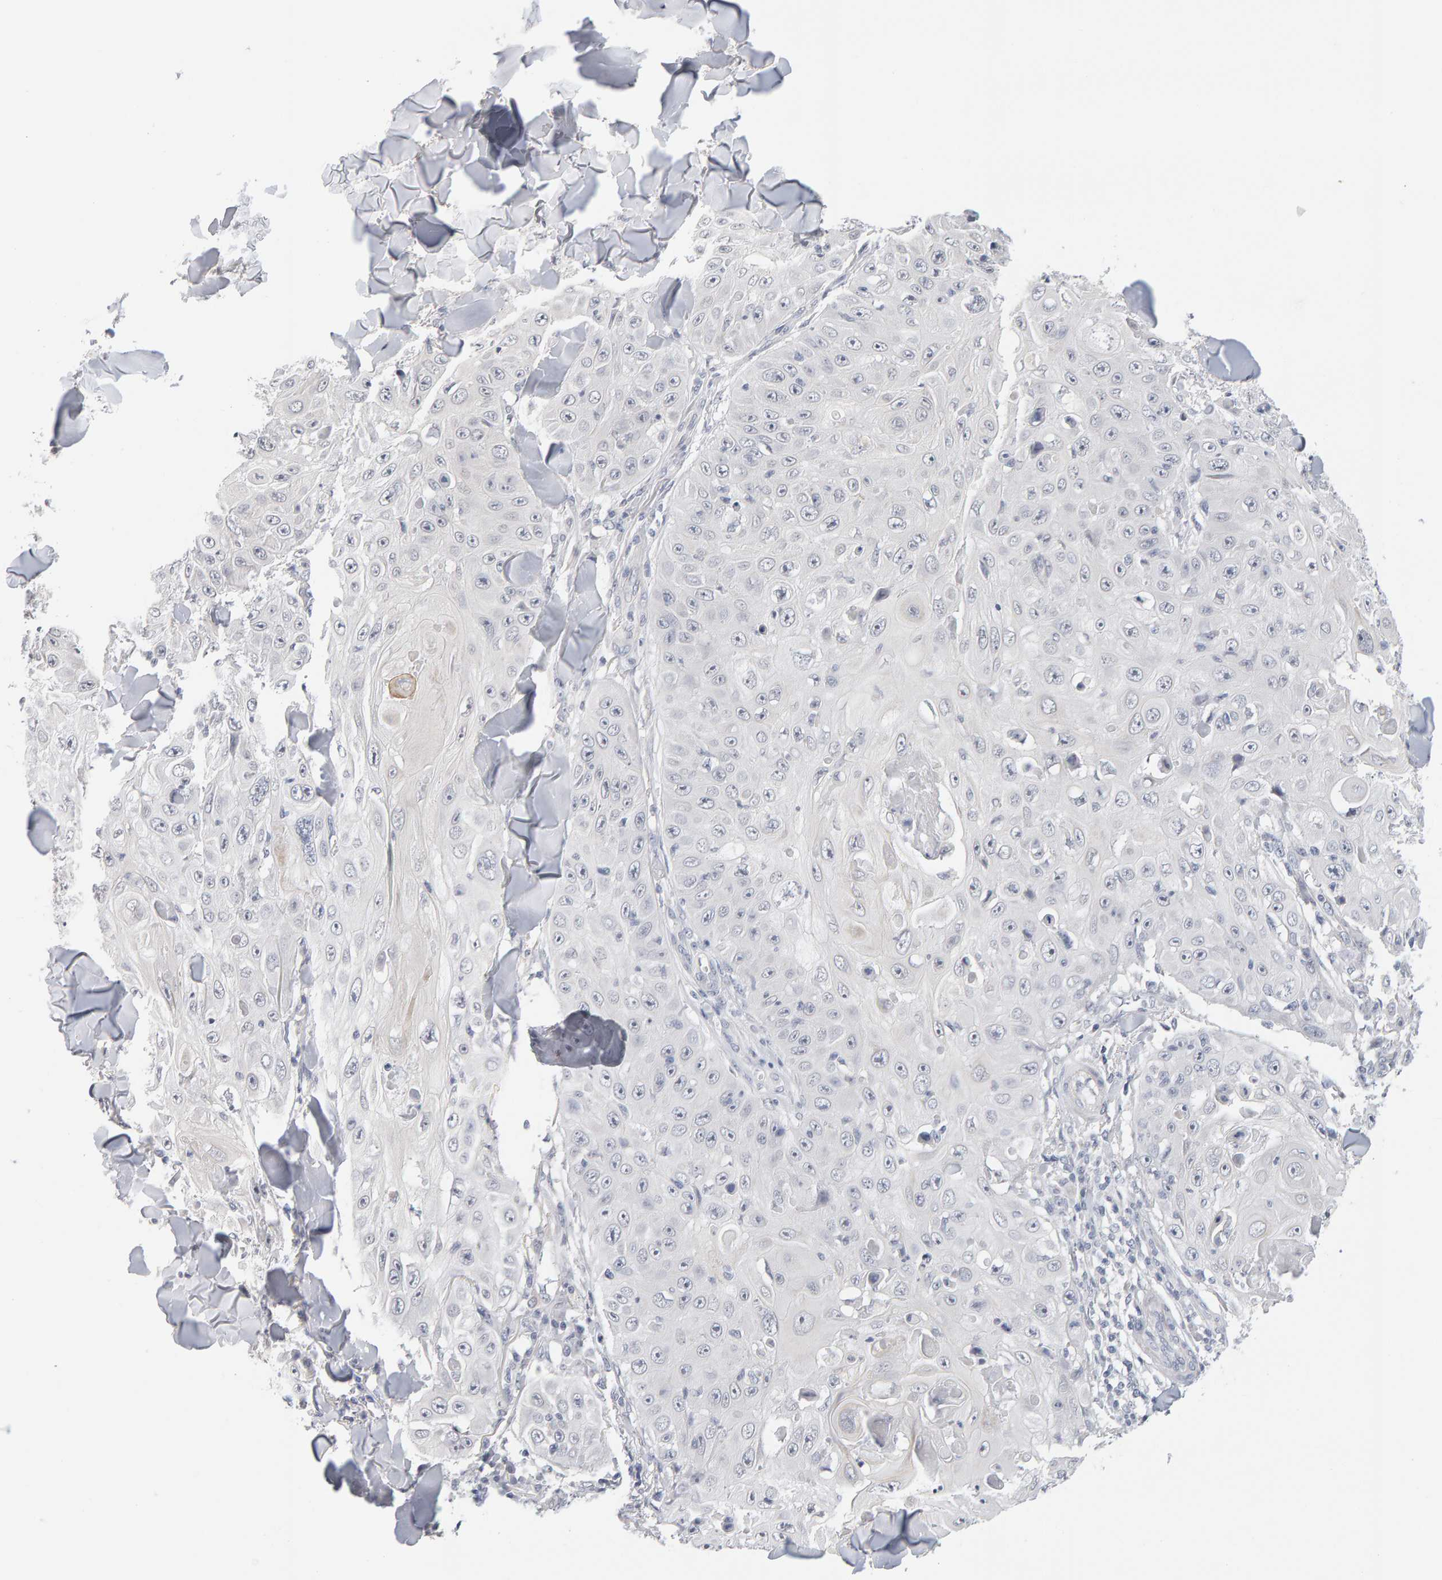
{"staining": {"intensity": "negative", "quantity": "none", "location": "none"}, "tissue": "skin cancer", "cell_type": "Tumor cells", "image_type": "cancer", "snomed": [{"axis": "morphology", "description": "Squamous cell carcinoma, NOS"}, {"axis": "topography", "description": "Skin"}], "caption": "IHC of skin cancer reveals no positivity in tumor cells.", "gene": "HNF4A", "patient": {"sex": "male", "age": 86}}